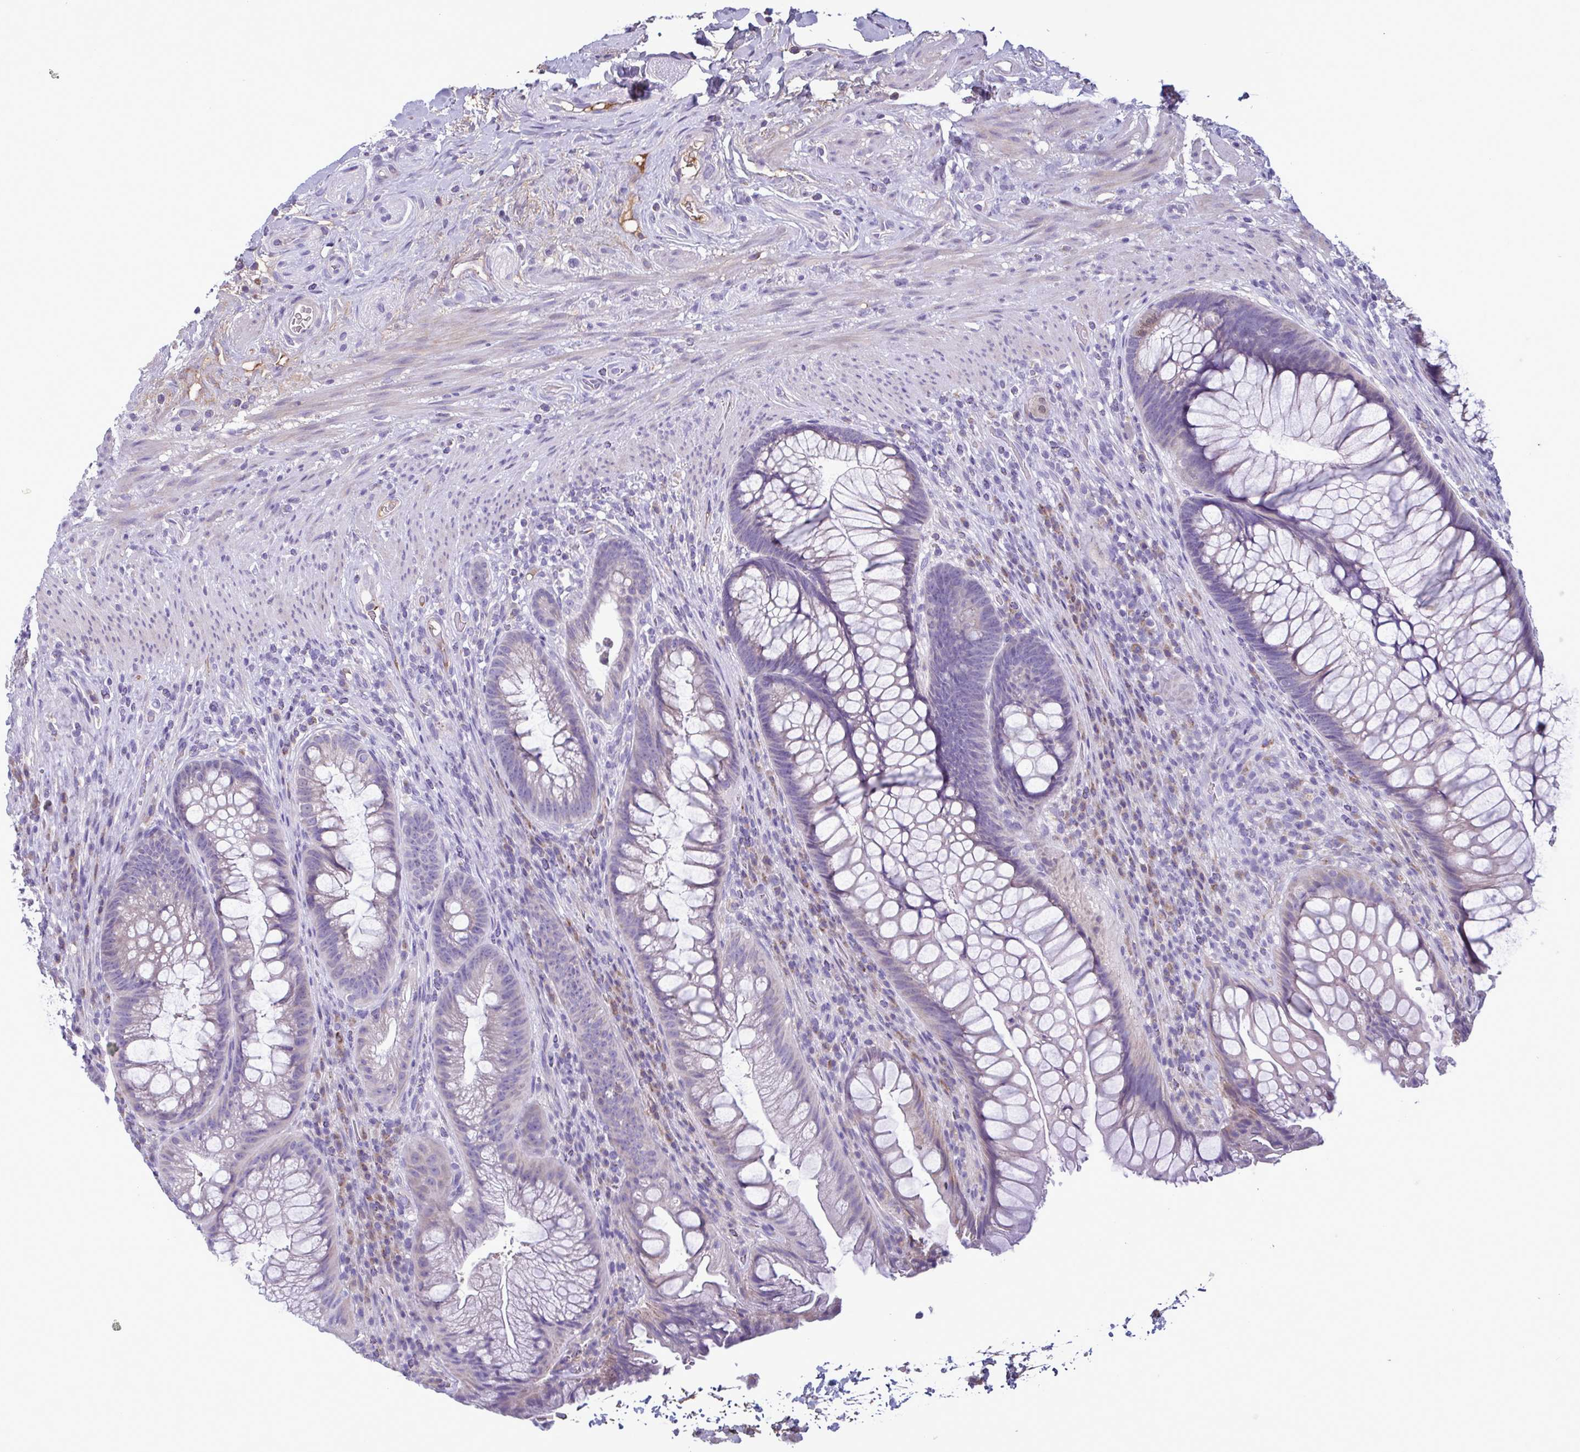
{"staining": {"intensity": "weak", "quantity": "<25%", "location": "cytoplasmic/membranous"}, "tissue": "rectum", "cell_type": "Glandular cells", "image_type": "normal", "snomed": [{"axis": "morphology", "description": "Normal tissue, NOS"}, {"axis": "topography", "description": "Smooth muscle"}, {"axis": "topography", "description": "Rectum"}], "caption": "Human rectum stained for a protein using IHC reveals no expression in glandular cells.", "gene": "F13B", "patient": {"sex": "male", "age": 53}}